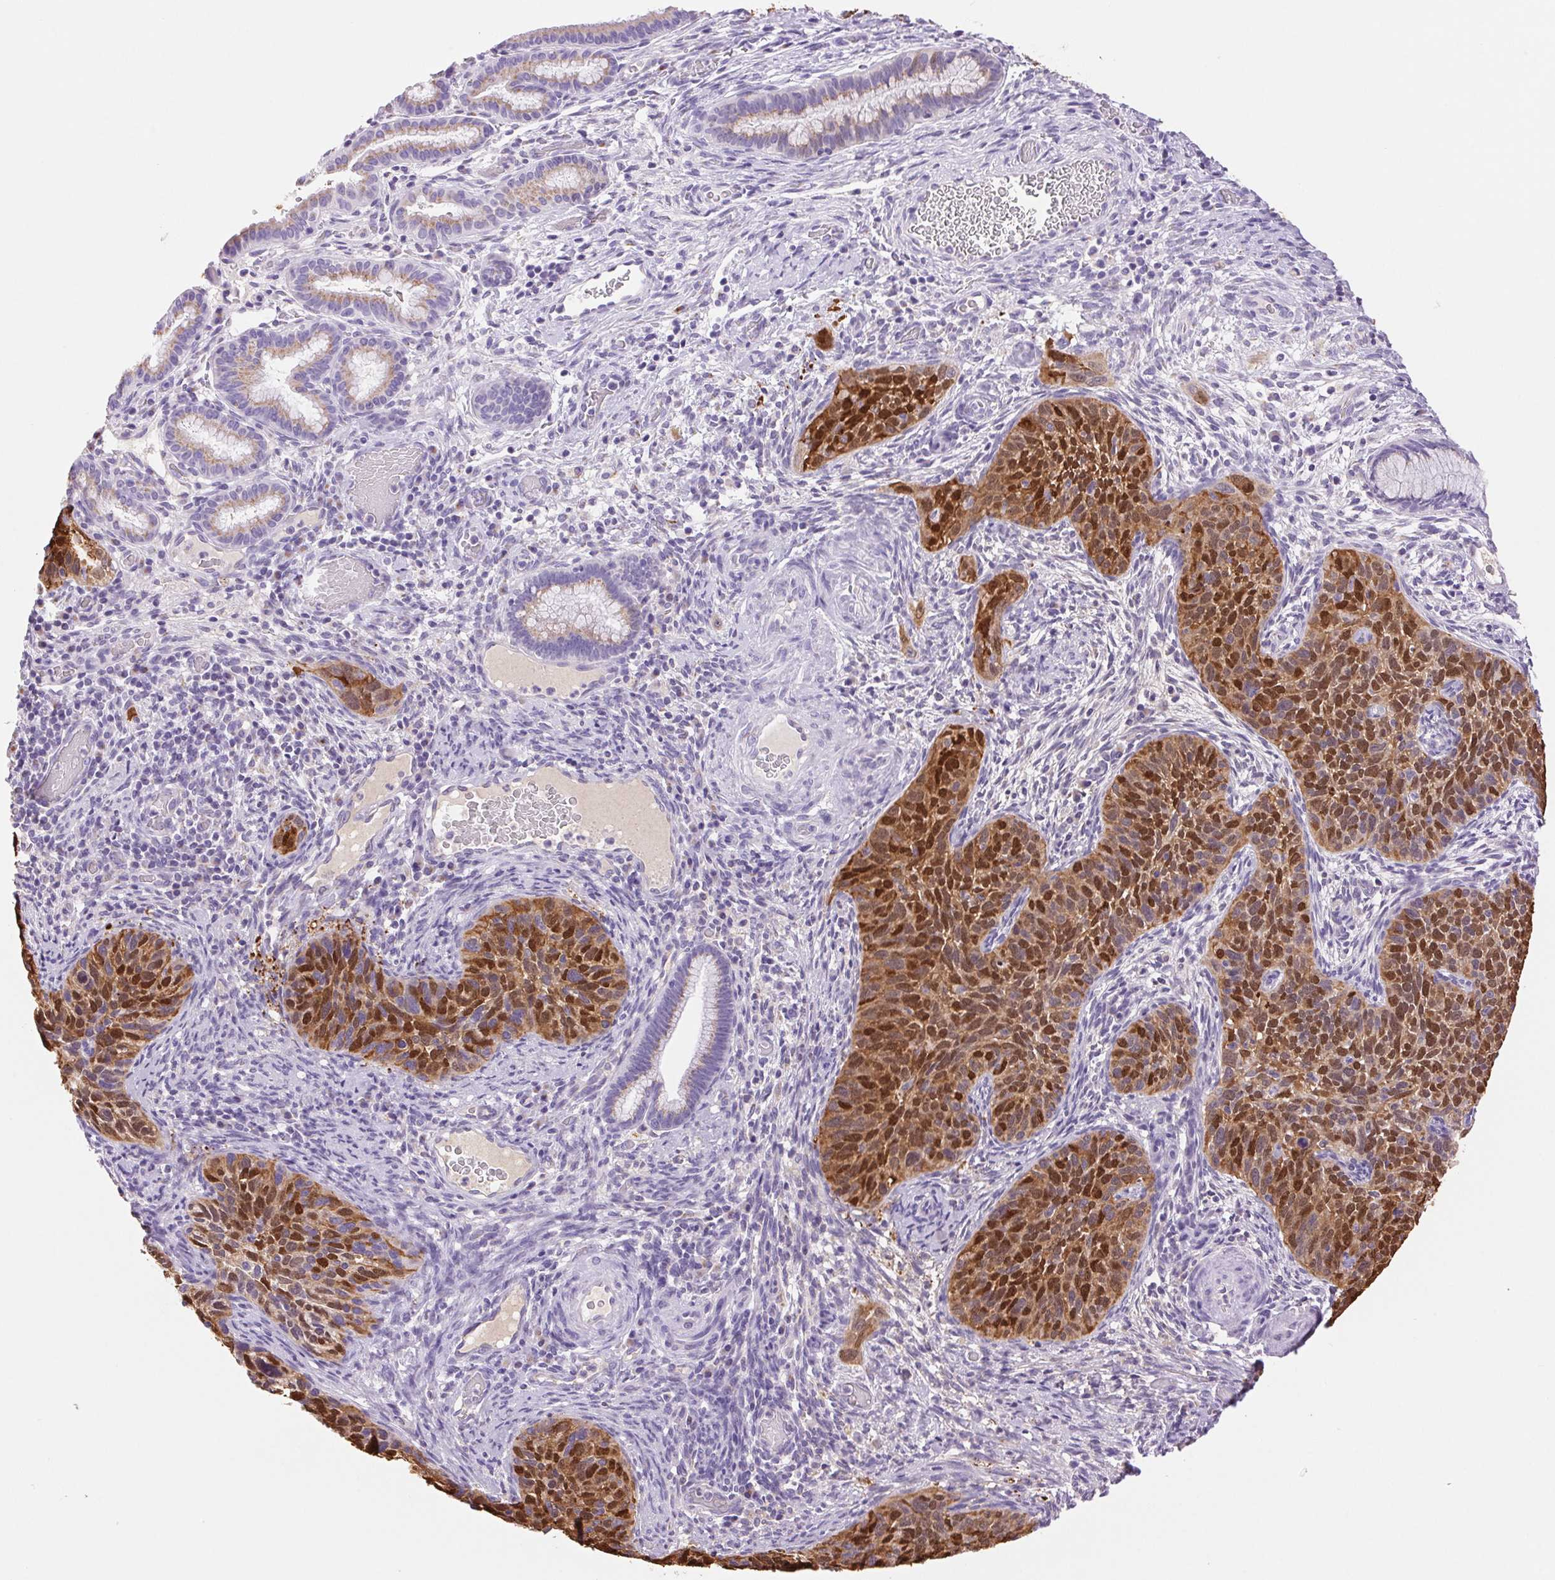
{"staining": {"intensity": "strong", "quantity": "25%-75%", "location": "cytoplasmic/membranous,nuclear"}, "tissue": "cervical cancer", "cell_type": "Tumor cells", "image_type": "cancer", "snomed": [{"axis": "morphology", "description": "Squamous cell carcinoma, NOS"}, {"axis": "topography", "description": "Cervix"}], "caption": "DAB immunohistochemical staining of human cervical cancer shows strong cytoplasmic/membranous and nuclear protein positivity in about 25%-75% of tumor cells. The staining was performed using DAB (3,3'-diaminobenzidine), with brown indicating positive protein expression. Nuclei are stained blue with hematoxylin.", "gene": "SERPINB3", "patient": {"sex": "female", "age": 51}}